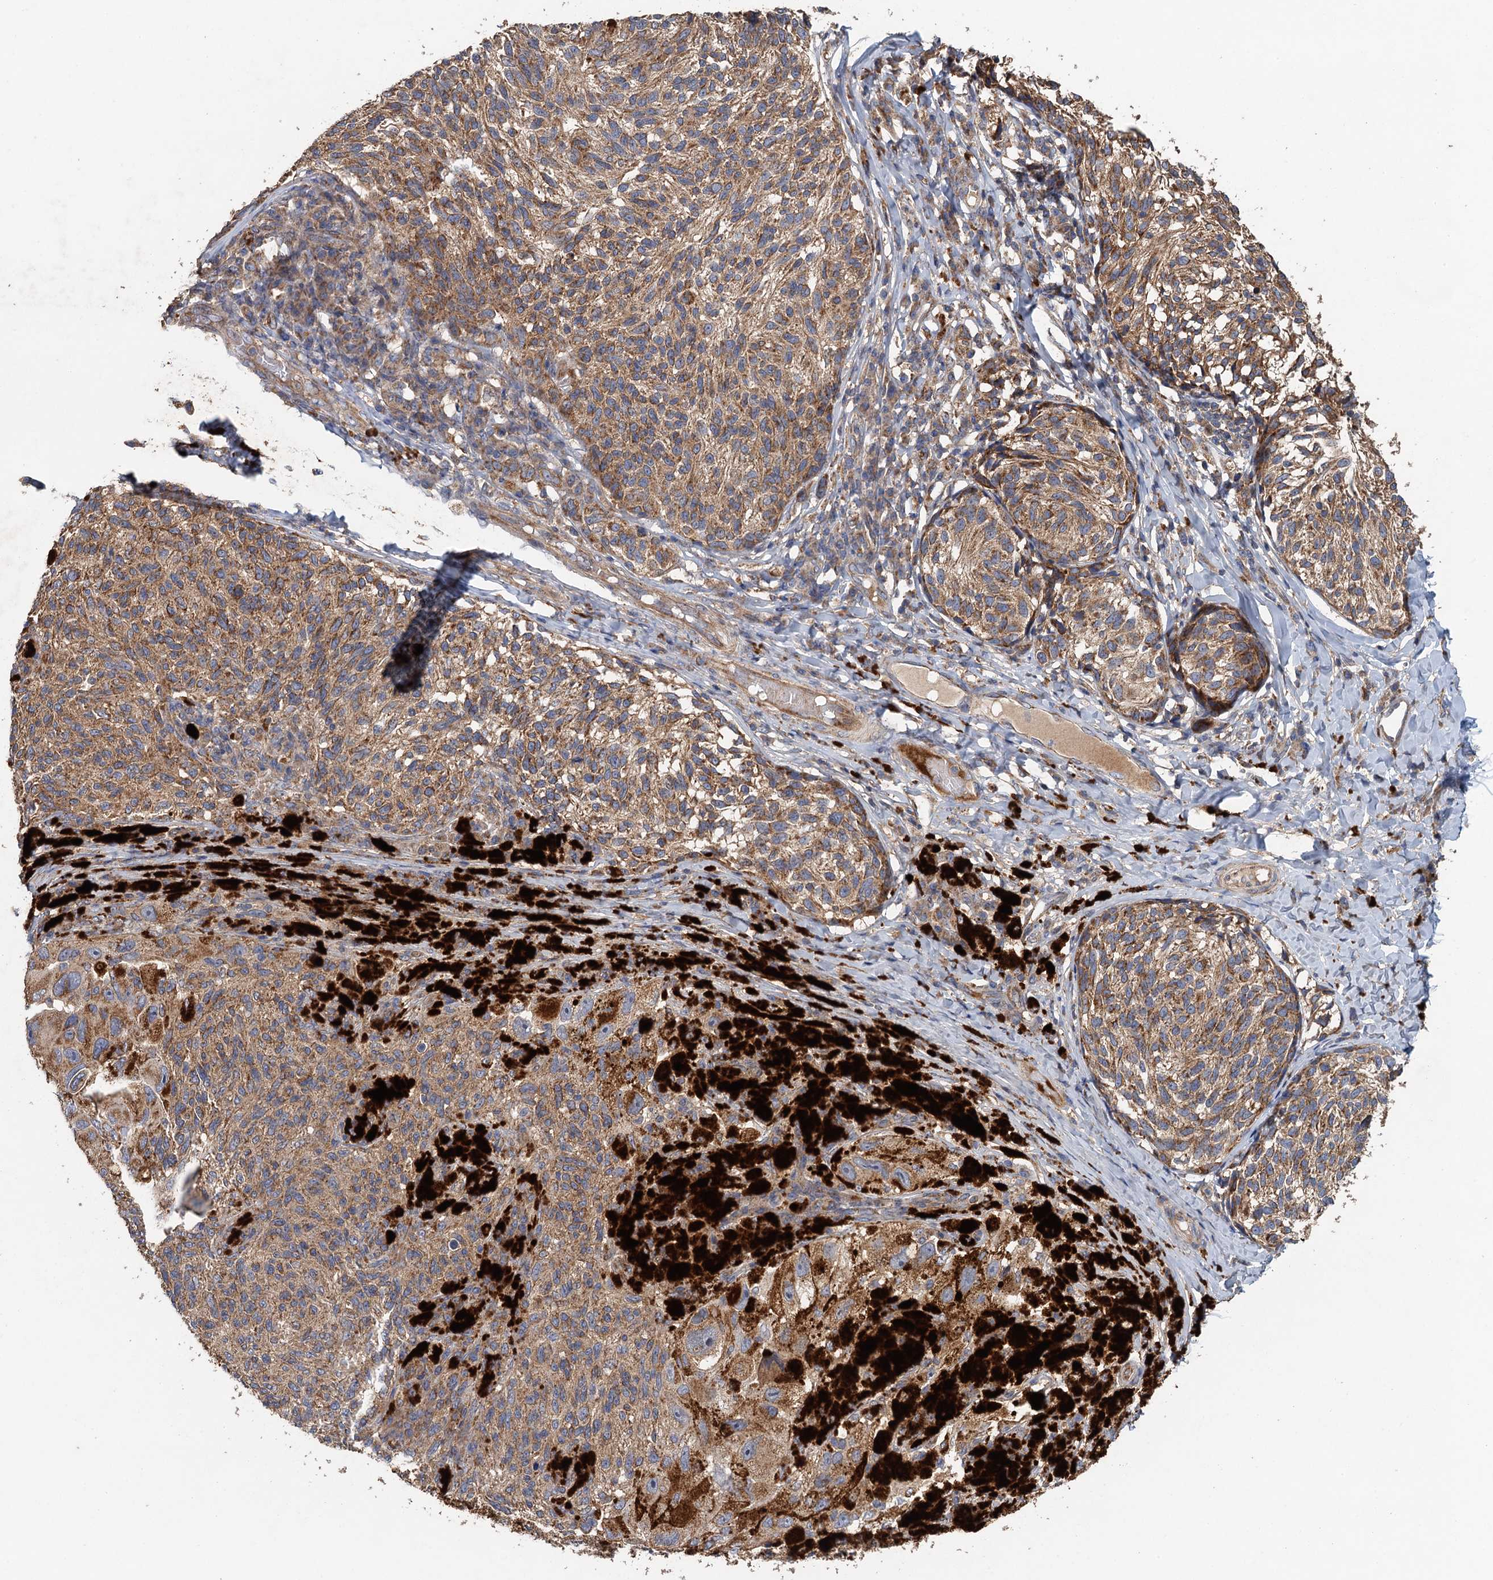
{"staining": {"intensity": "moderate", "quantity": ">75%", "location": "cytoplasmic/membranous"}, "tissue": "melanoma", "cell_type": "Tumor cells", "image_type": "cancer", "snomed": [{"axis": "morphology", "description": "Malignant melanoma, NOS"}, {"axis": "topography", "description": "Skin"}], "caption": "This is a micrograph of IHC staining of malignant melanoma, which shows moderate expression in the cytoplasmic/membranous of tumor cells.", "gene": "BCS1L", "patient": {"sex": "female", "age": 73}}